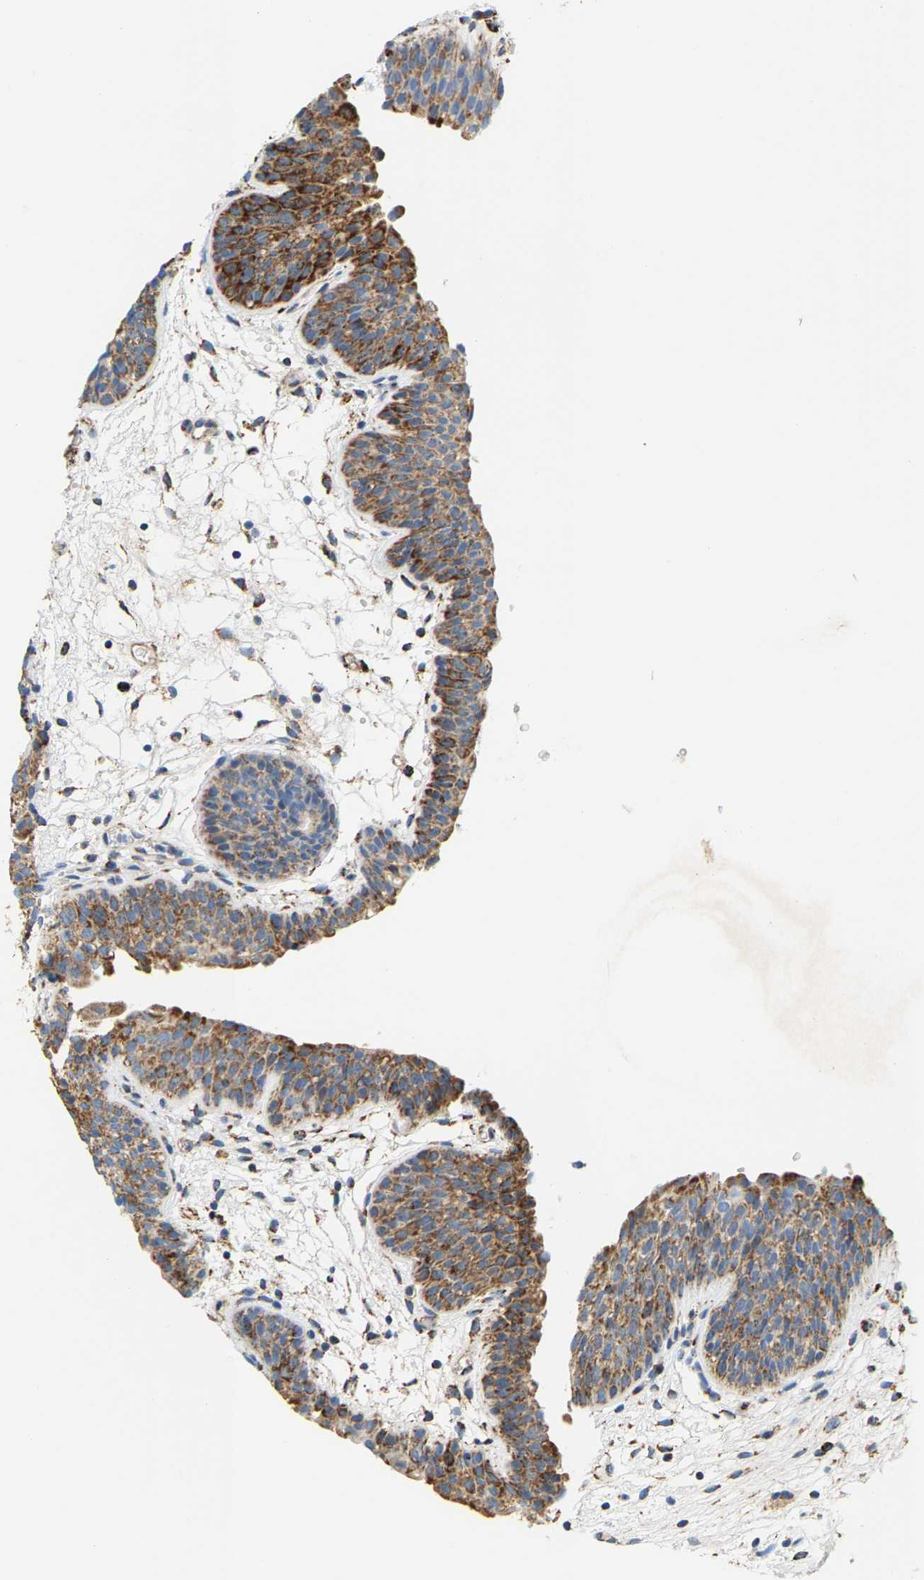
{"staining": {"intensity": "moderate", "quantity": "25%-75%", "location": "cytoplasmic/membranous"}, "tissue": "urinary bladder", "cell_type": "Urothelial cells", "image_type": "normal", "snomed": [{"axis": "morphology", "description": "Normal tissue, NOS"}, {"axis": "topography", "description": "Urinary bladder"}], "caption": "Urothelial cells display moderate cytoplasmic/membranous staining in about 25%-75% of cells in normal urinary bladder. (DAB (3,3'-diaminobenzidine) IHC, brown staining for protein, blue staining for nuclei).", "gene": "SHMT2", "patient": {"sex": "male", "age": 37}}